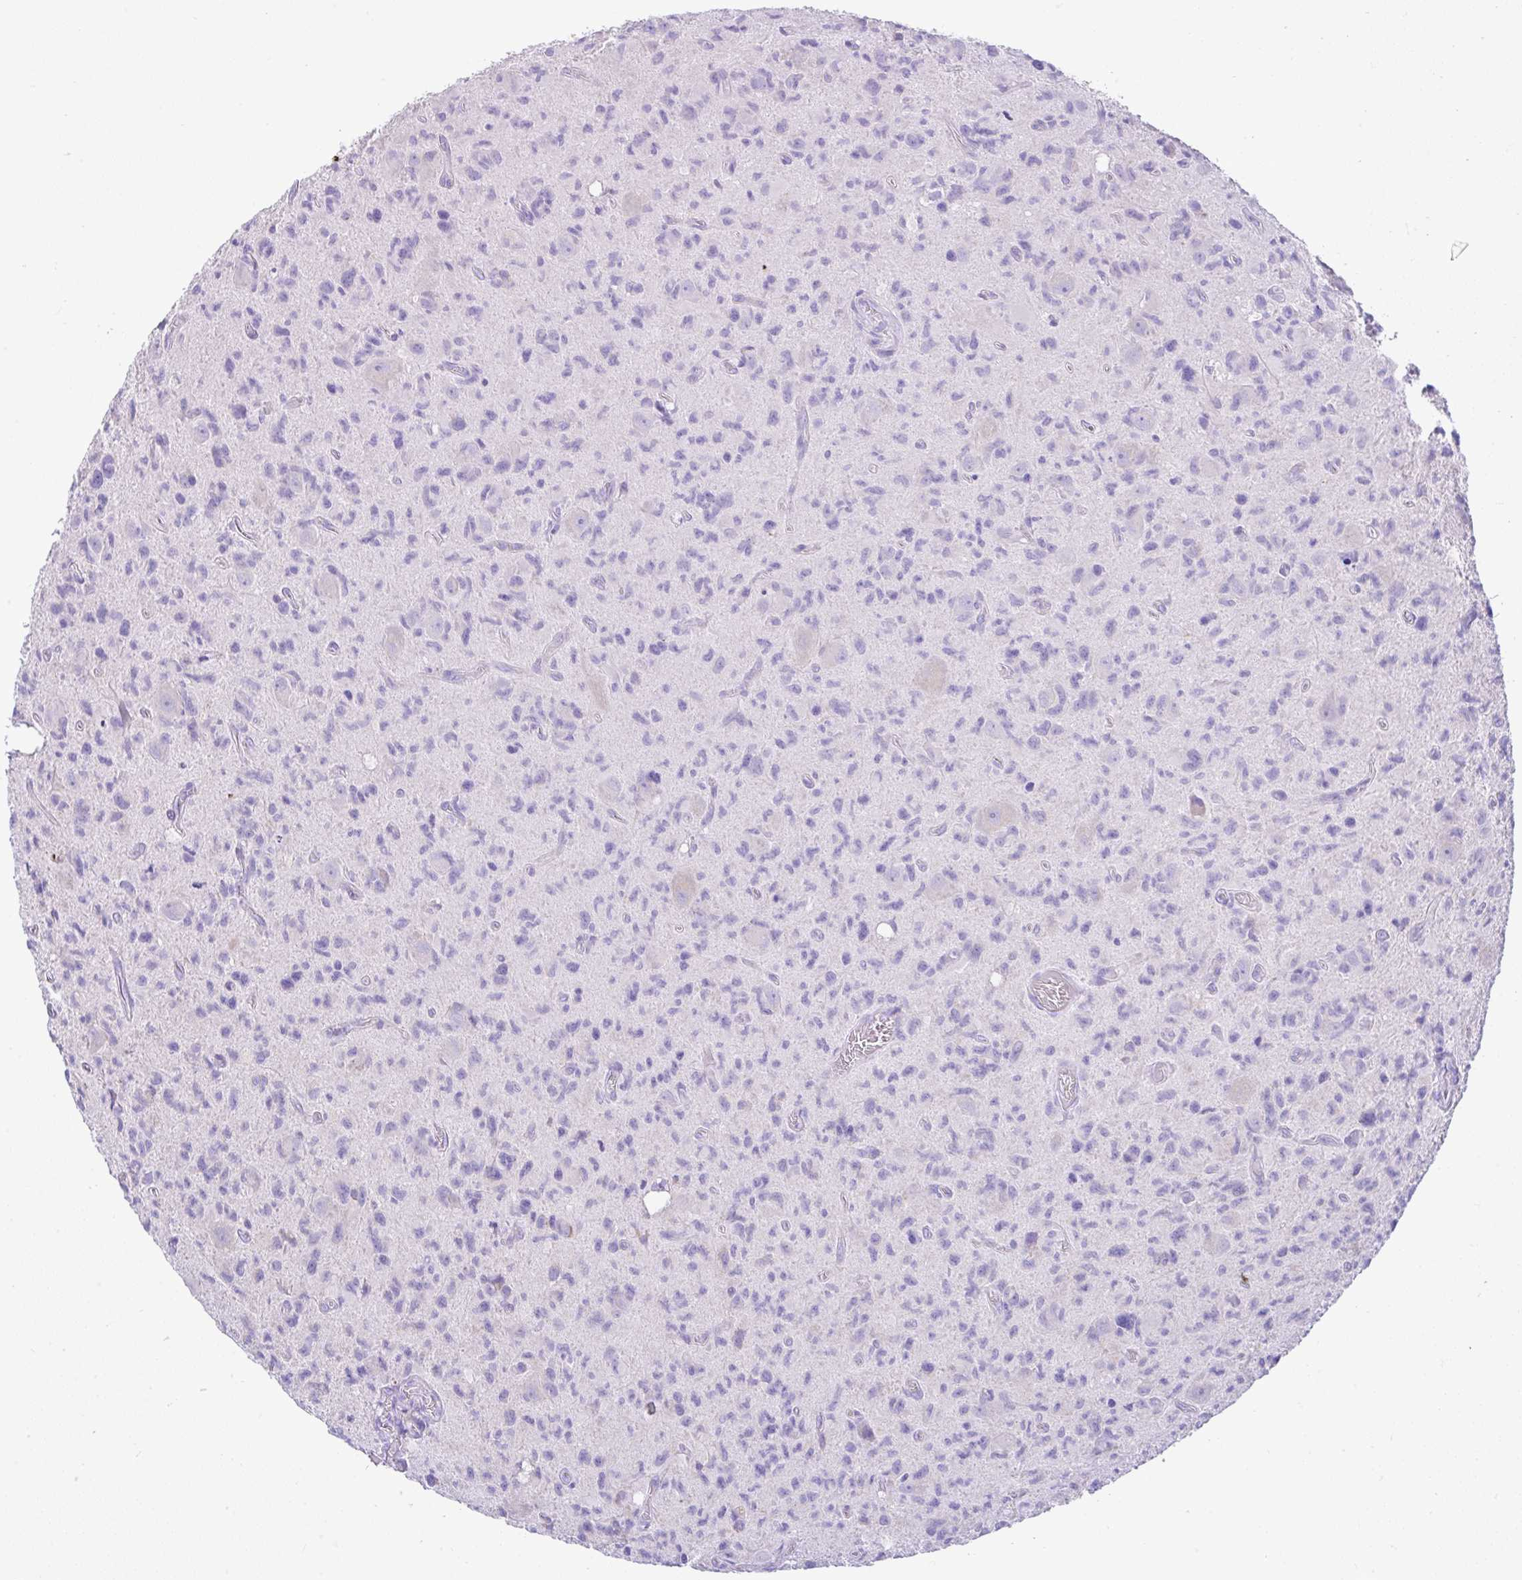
{"staining": {"intensity": "negative", "quantity": "none", "location": "none"}, "tissue": "glioma", "cell_type": "Tumor cells", "image_type": "cancer", "snomed": [{"axis": "morphology", "description": "Glioma, malignant, High grade"}, {"axis": "topography", "description": "Brain"}], "caption": "Human glioma stained for a protein using immunohistochemistry (IHC) reveals no positivity in tumor cells.", "gene": "SLC13A1", "patient": {"sex": "male", "age": 76}}